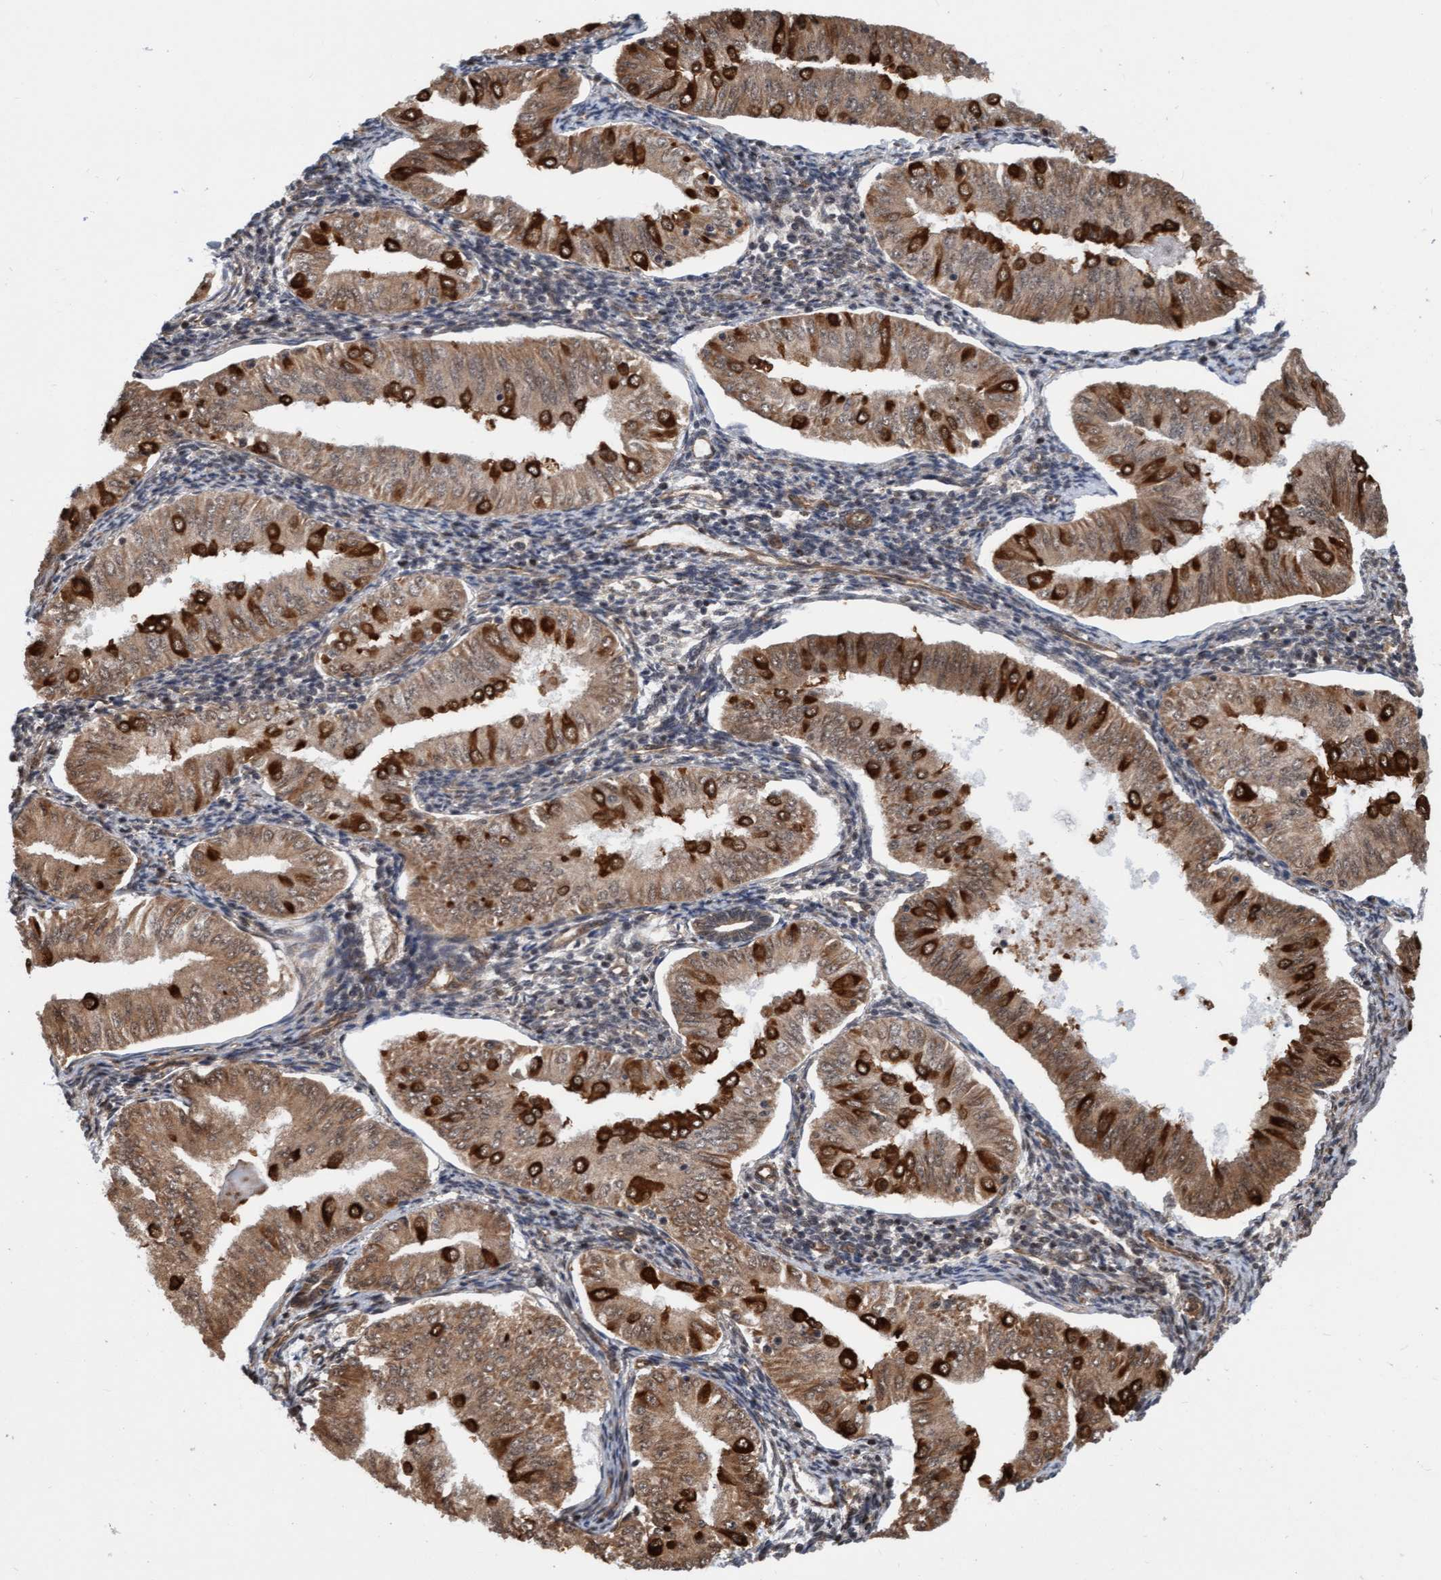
{"staining": {"intensity": "moderate", "quantity": ">75%", "location": "cytoplasmic/membranous"}, "tissue": "endometrial cancer", "cell_type": "Tumor cells", "image_type": "cancer", "snomed": [{"axis": "morphology", "description": "Normal tissue, NOS"}, {"axis": "morphology", "description": "Adenocarcinoma, NOS"}, {"axis": "topography", "description": "Endometrium"}], "caption": "The image displays immunohistochemical staining of adenocarcinoma (endometrial). There is moderate cytoplasmic/membranous positivity is seen in approximately >75% of tumor cells. The staining is performed using DAB (3,3'-diaminobenzidine) brown chromogen to label protein expression. The nuclei are counter-stained blue using hematoxylin.", "gene": "STXBP4", "patient": {"sex": "female", "age": 53}}